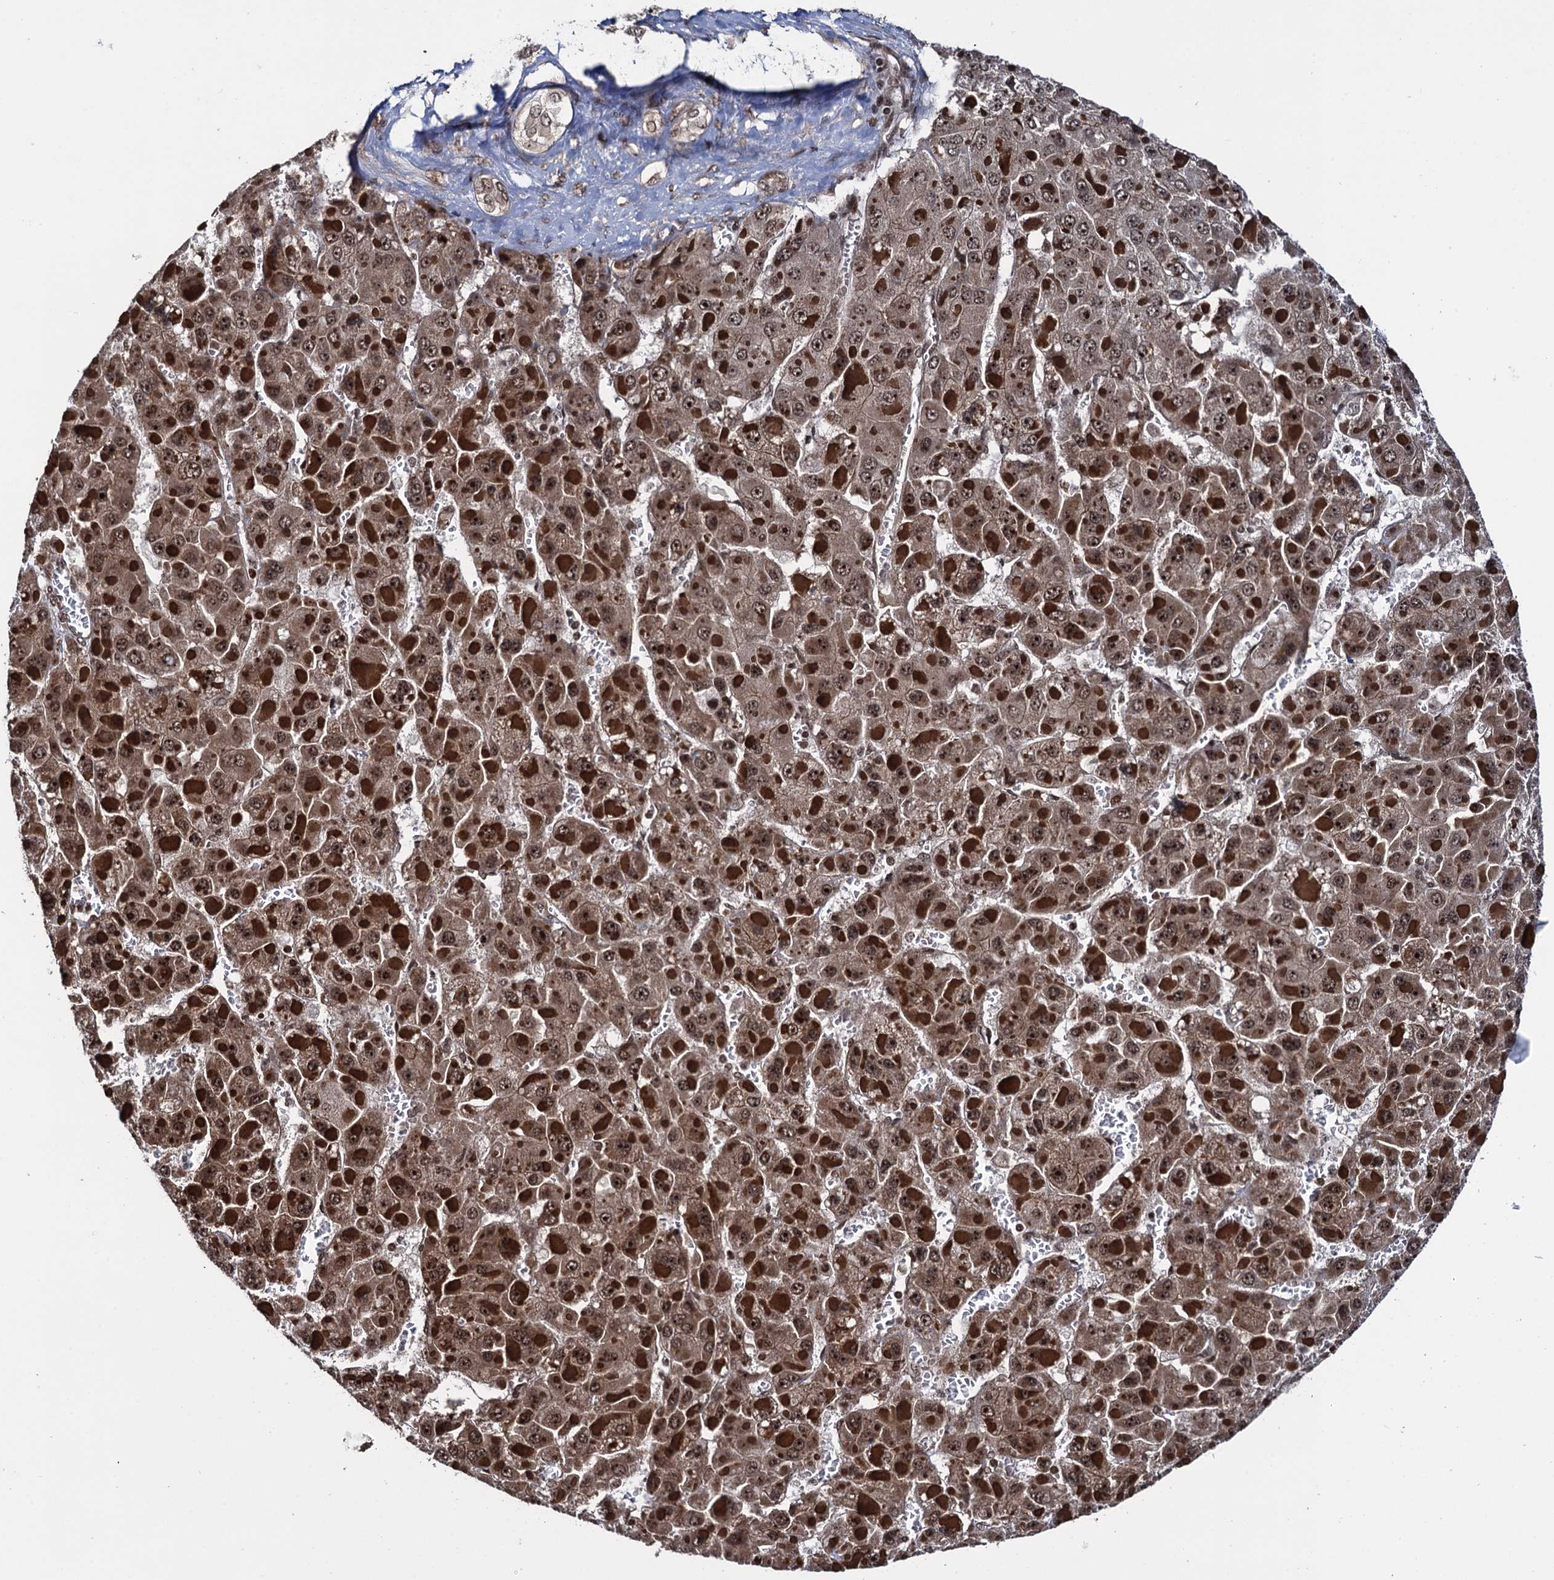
{"staining": {"intensity": "strong", "quantity": ">75%", "location": "cytoplasmic/membranous,nuclear"}, "tissue": "liver cancer", "cell_type": "Tumor cells", "image_type": "cancer", "snomed": [{"axis": "morphology", "description": "Carcinoma, Hepatocellular, NOS"}, {"axis": "topography", "description": "Liver"}], "caption": "Immunohistochemical staining of human liver hepatocellular carcinoma displays strong cytoplasmic/membranous and nuclear protein staining in about >75% of tumor cells.", "gene": "ZNF169", "patient": {"sex": "female", "age": 73}}